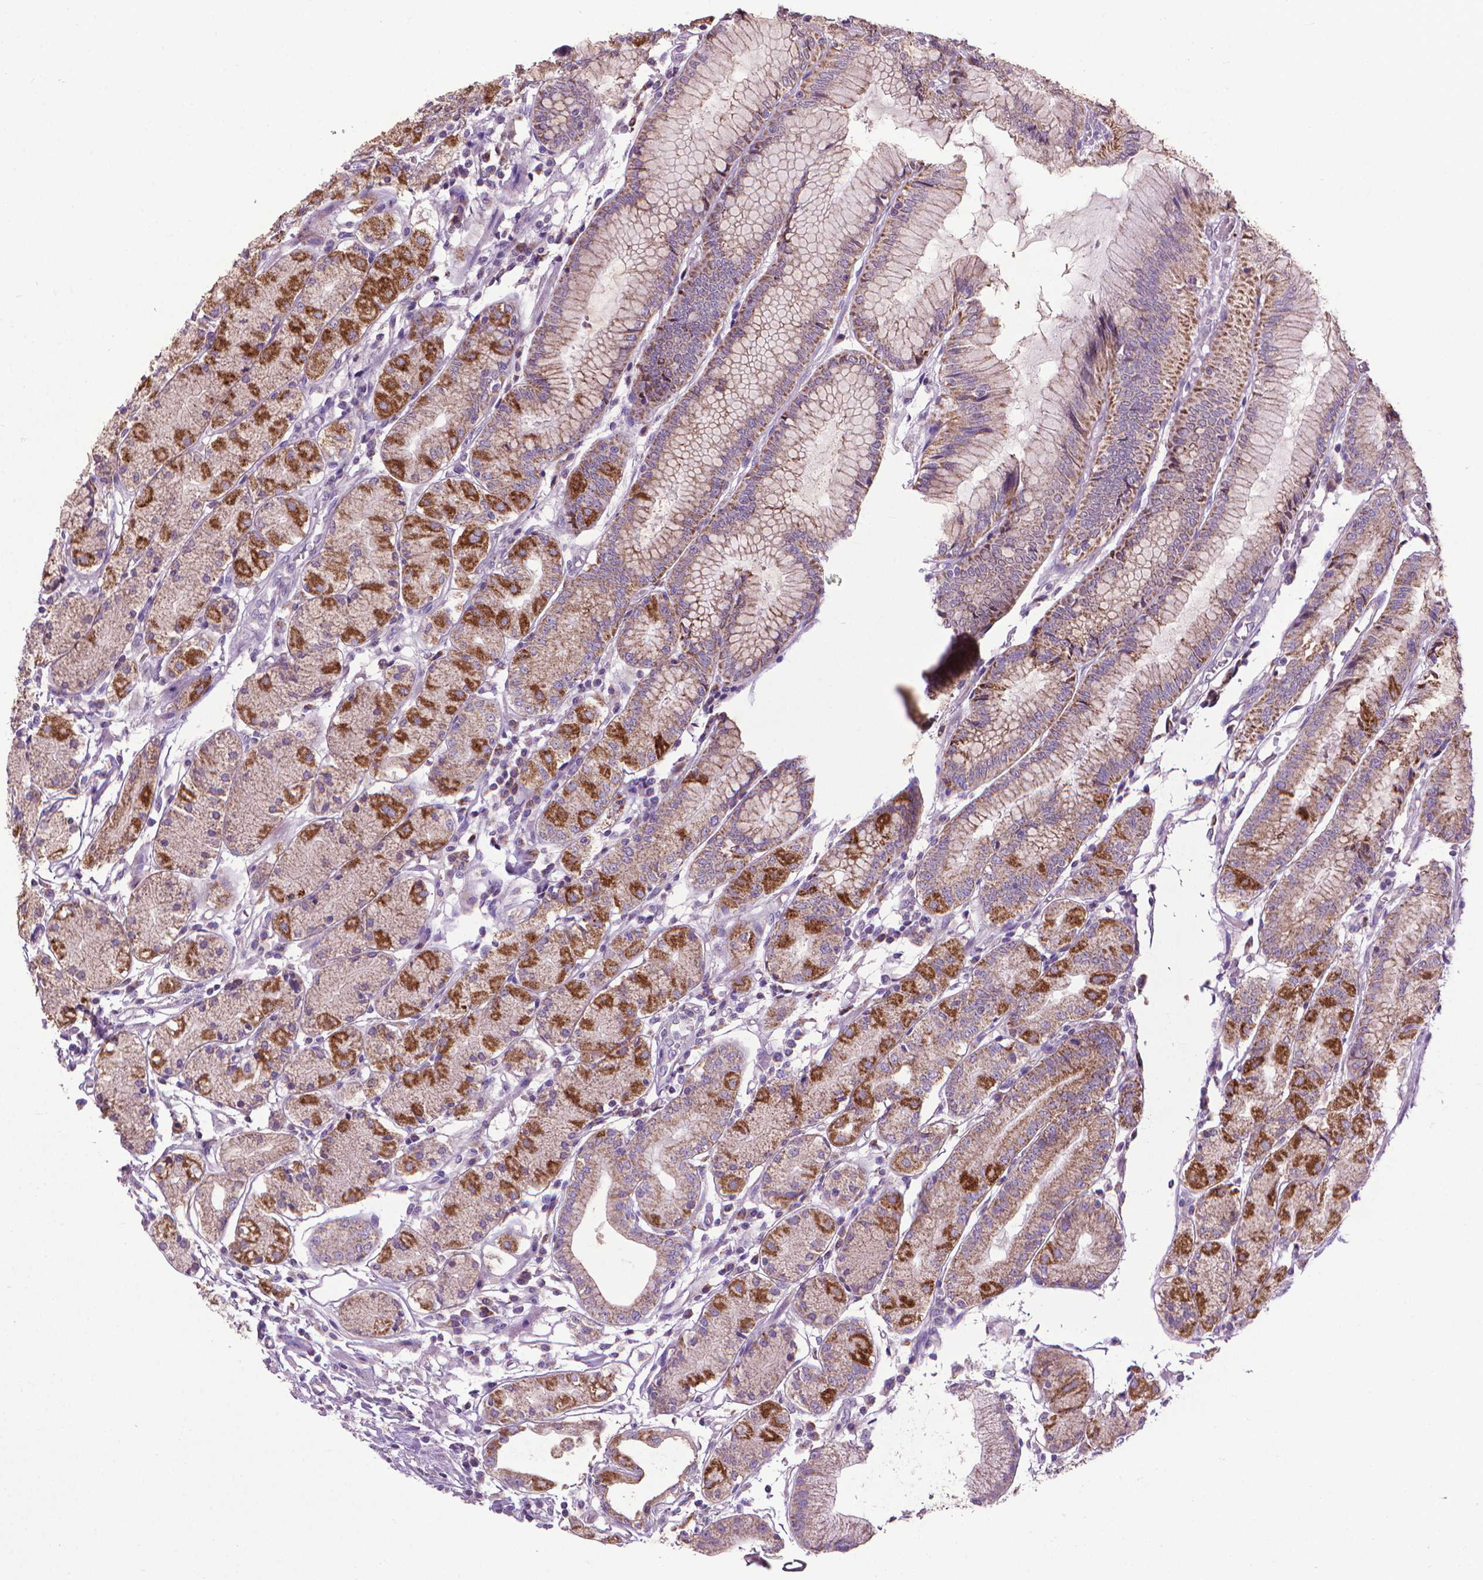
{"staining": {"intensity": "strong", "quantity": "25%-75%", "location": "cytoplasmic/membranous"}, "tissue": "stomach", "cell_type": "Glandular cells", "image_type": "normal", "snomed": [{"axis": "morphology", "description": "Normal tissue, NOS"}, {"axis": "topography", "description": "Stomach, upper"}], "caption": "DAB (3,3'-diaminobenzidine) immunohistochemical staining of benign human stomach demonstrates strong cytoplasmic/membranous protein positivity in about 25%-75% of glandular cells.", "gene": "VDAC1", "patient": {"sex": "male", "age": 69}}